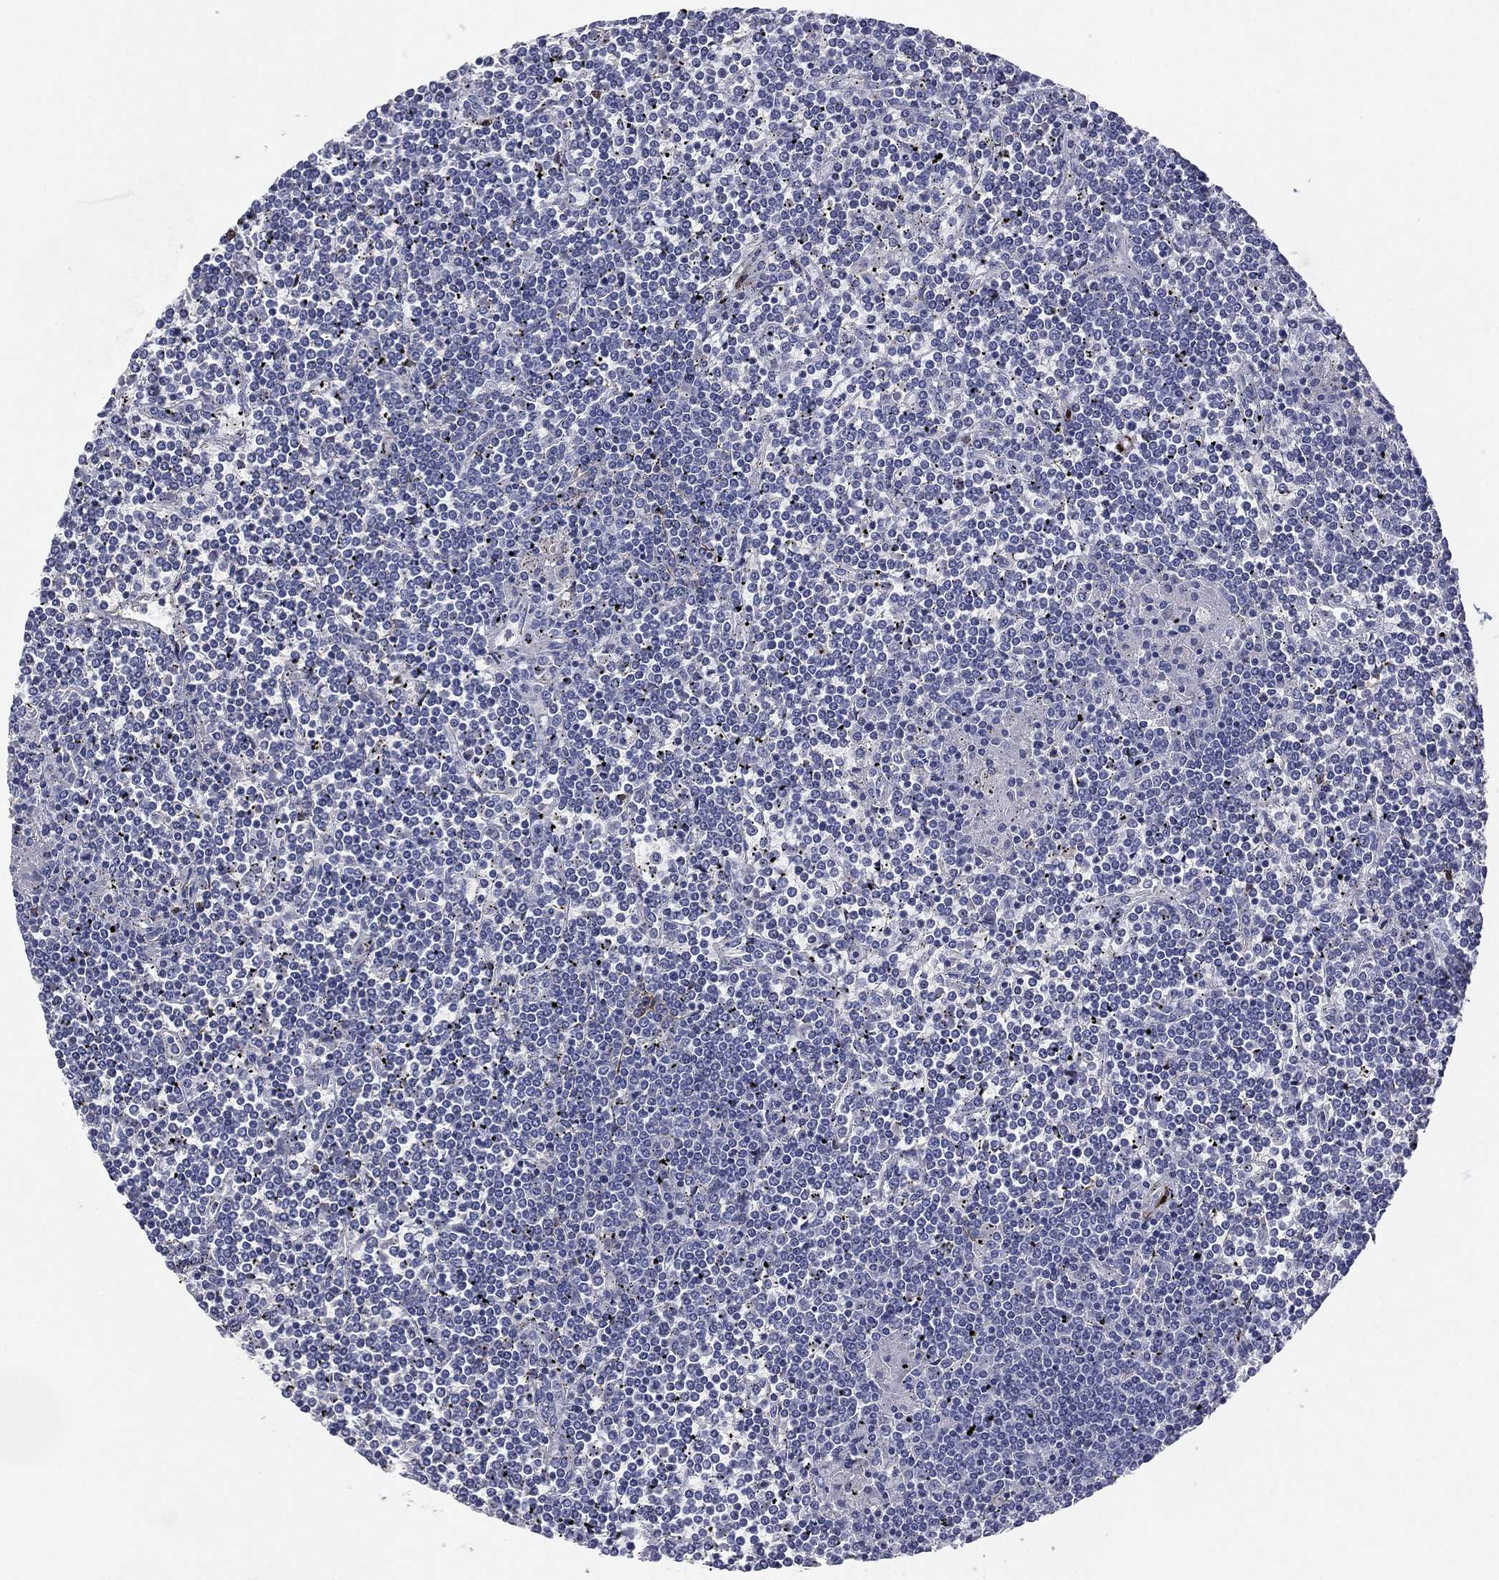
{"staining": {"intensity": "negative", "quantity": "none", "location": "none"}, "tissue": "lymphoma", "cell_type": "Tumor cells", "image_type": "cancer", "snomed": [{"axis": "morphology", "description": "Malignant lymphoma, non-Hodgkin's type, Low grade"}, {"axis": "topography", "description": "Spleen"}], "caption": "A high-resolution image shows immunohistochemistry (IHC) staining of lymphoma, which reveals no significant positivity in tumor cells. (Stains: DAB IHC with hematoxylin counter stain, Microscopy: brightfield microscopy at high magnification).", "gene": "KRT7", "patient": {"sex": "female", "age": 19}}